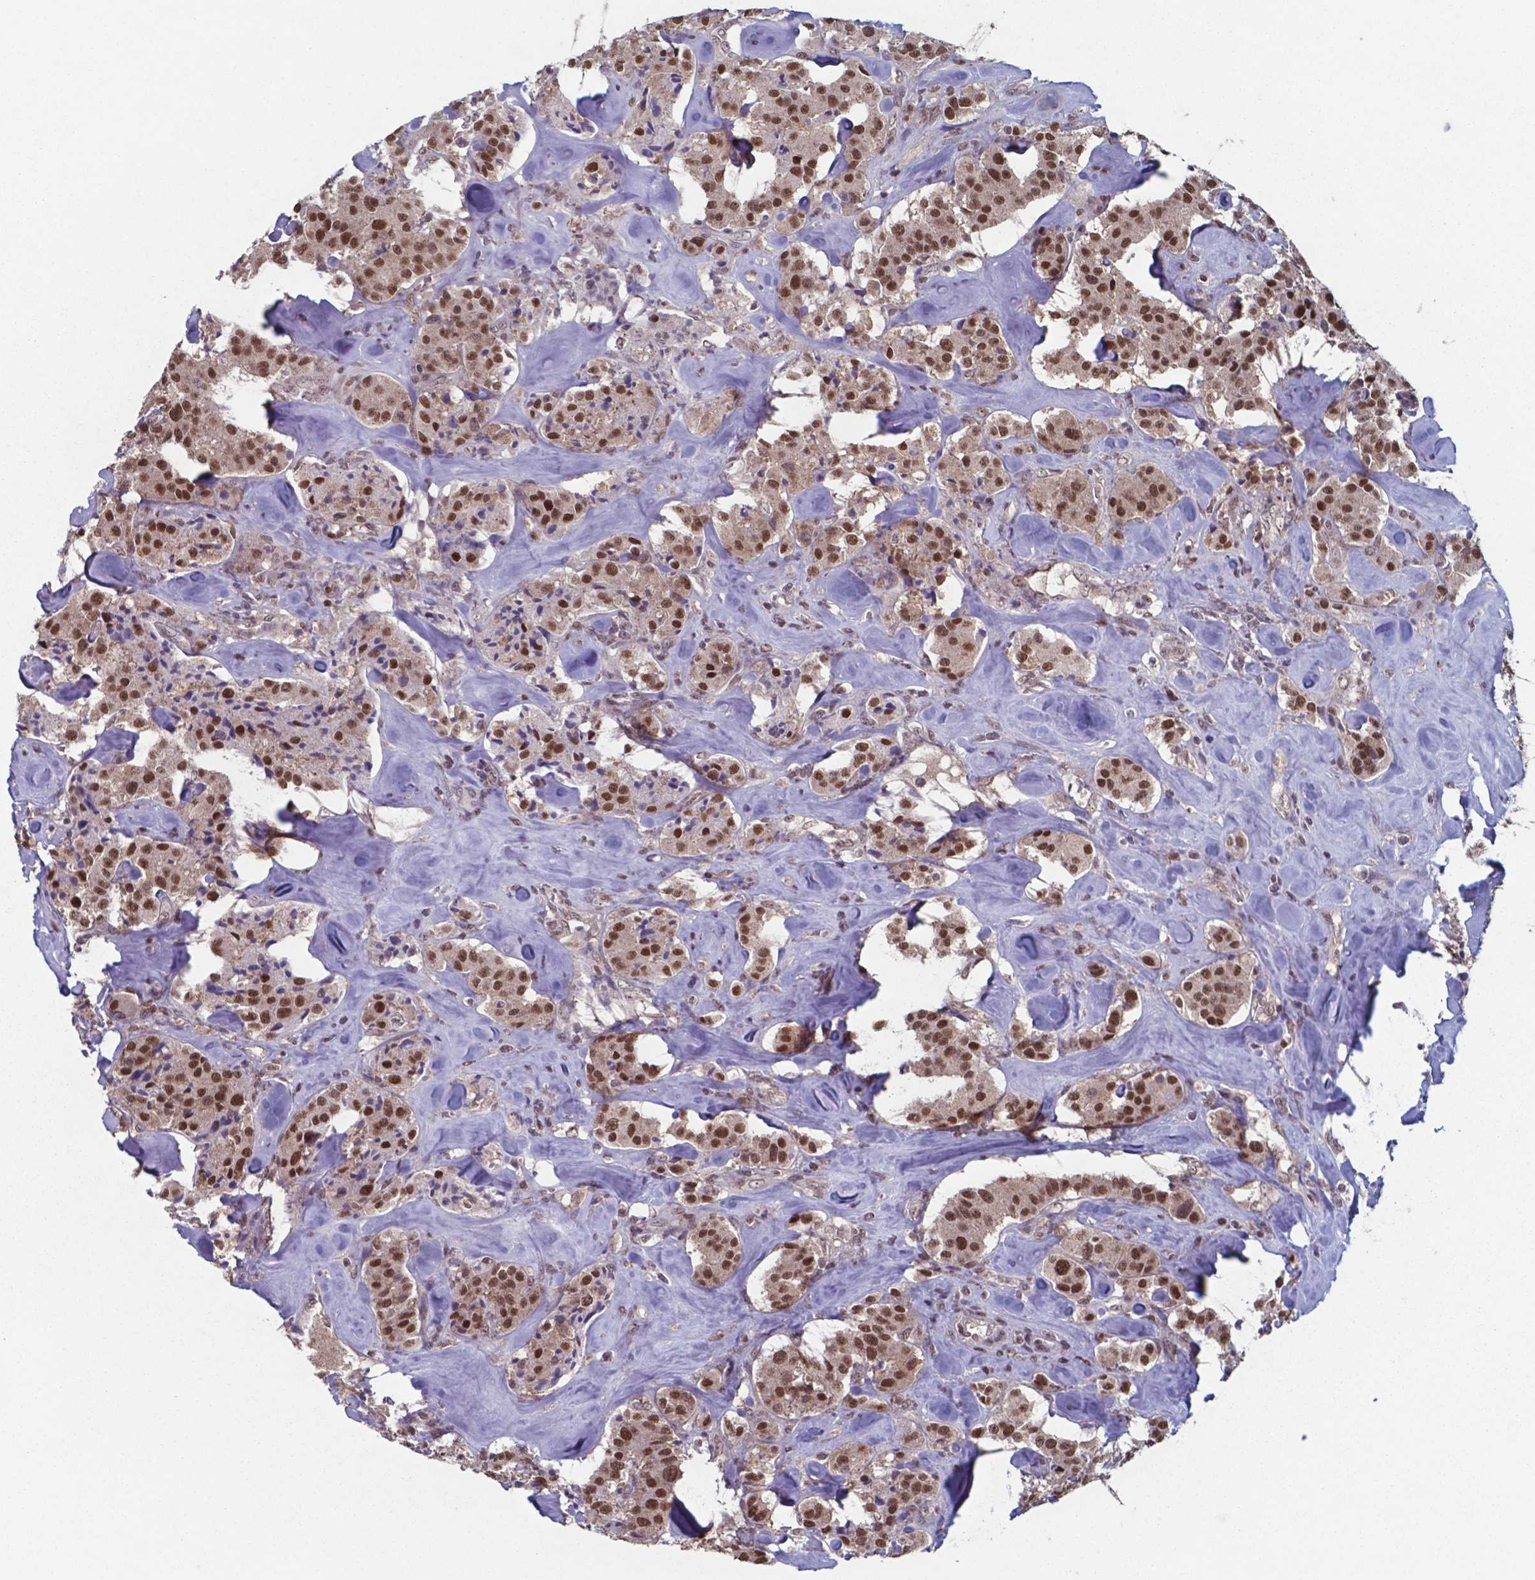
{"staining": {"intensity": "strong", "quantity": ">75%", "location": "nuclear"}, "tissue": "carcinoid", "cell_type": "Tumor cells", "image_type": "cancer", "snomed": [{"axis": "morphology", "description": "Carcinoid, malignant, NOS"}, {"axis": "topography", "description": "Pancreas"}], "caption": "Carcinoid stained for a protein (brown) demonstrates strong nuclear positive staining in approximately >75% of tumor cells.", "gene": "UBA1", "patient": {"sex": "male", "age": 41}}